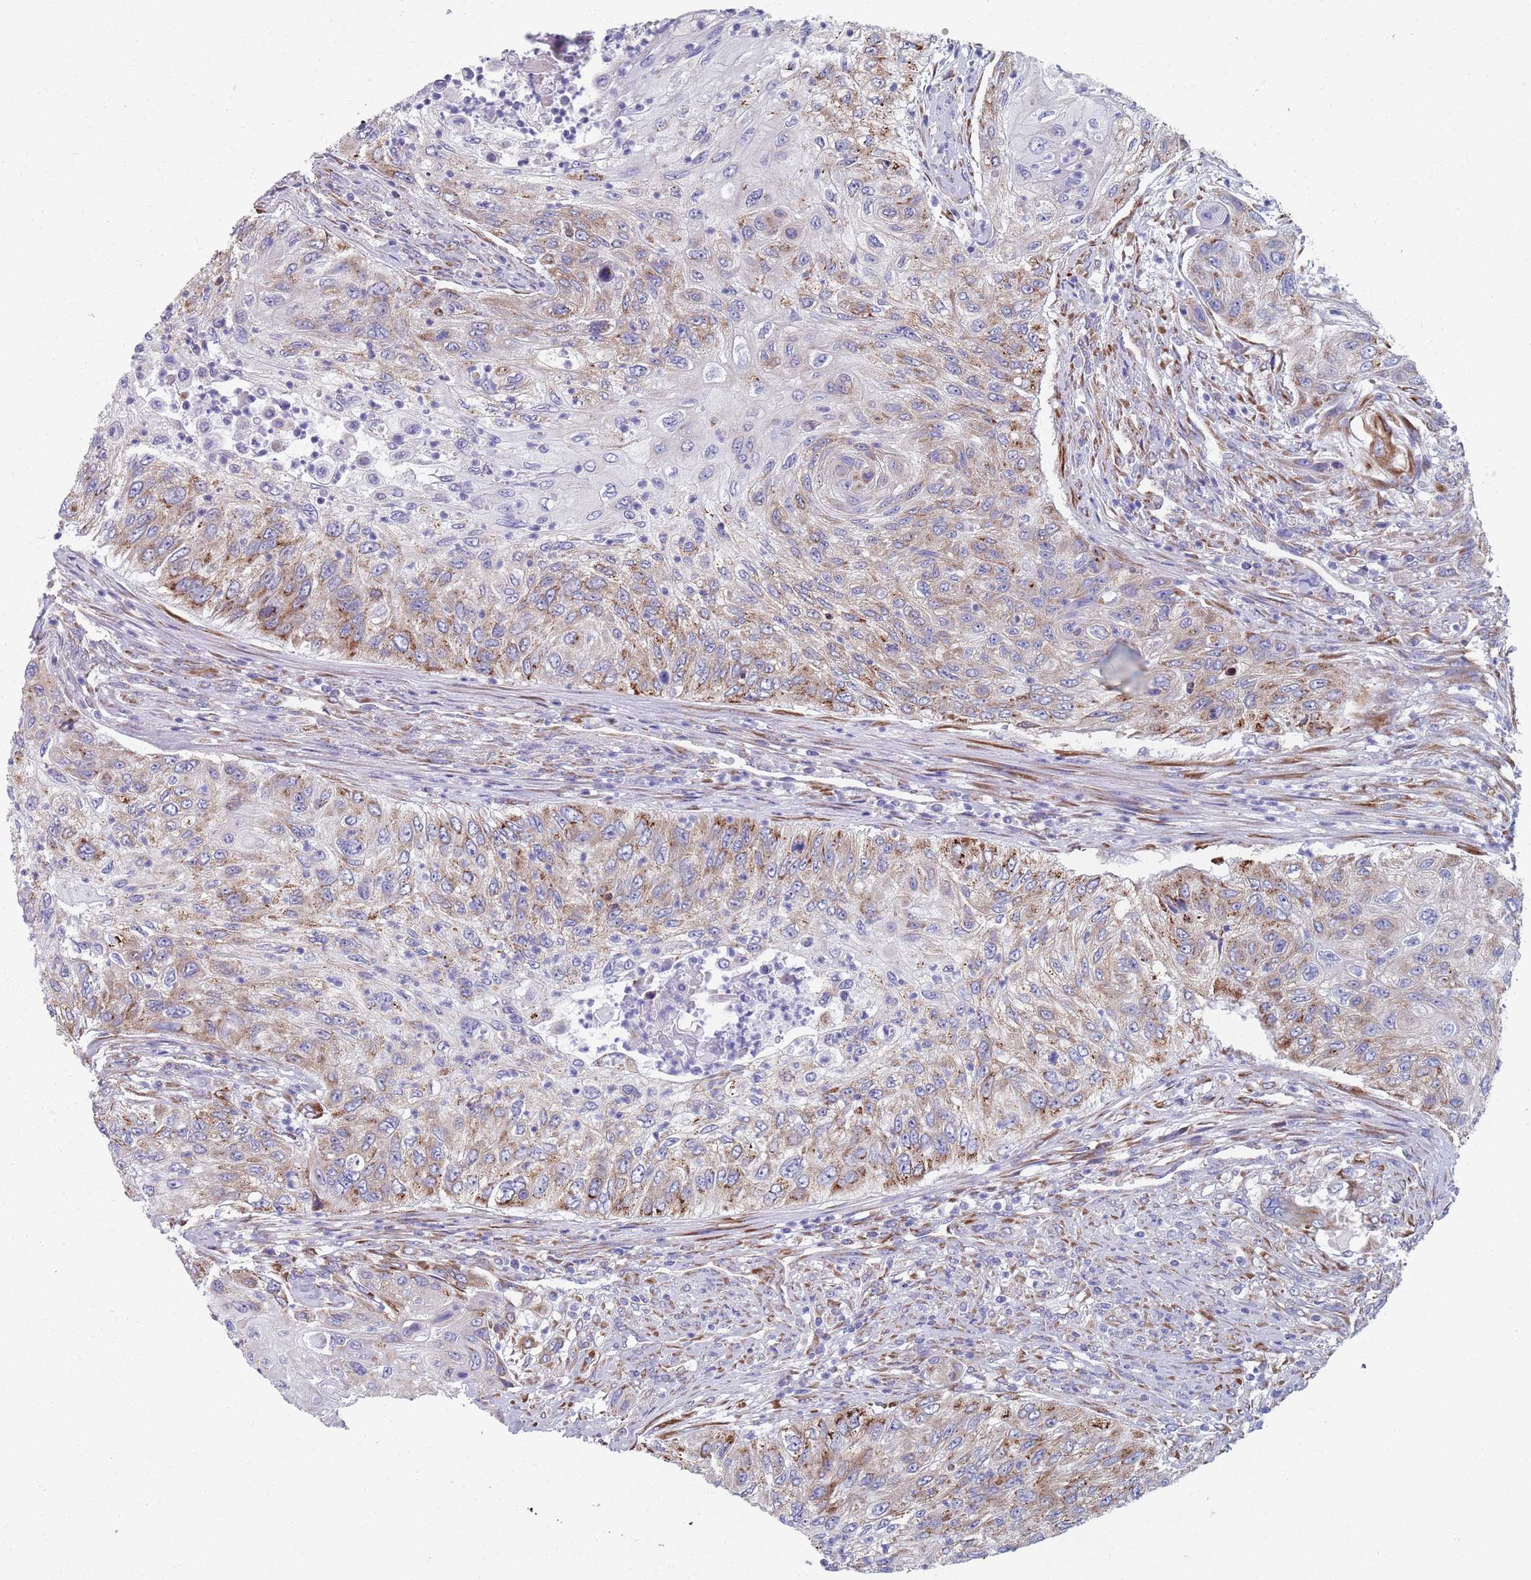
{"staining": {"intensity": "moderate", "quantity": "25%-75%", "location": "cytoplasmic/membranous"}, "tissue": "urothelial cancer", "cell_type": "Tumor cells", "image_type": "cancer", "snomed": [{"axis": "morphology", "description": "Urothelial carcinoma, High grade"}, {"axis": "topography", "description": "Urinary bladder"}], "caption": "The immunohistochemical stain labels moderate cytoplasmic/membranous expression in tumor cells of urothelial carcinoma (high-grade) tissue. The staining was performed using DAB to visualize the protein expression in brown, while the nuclei were stained in blue with hematoxylin (Magnification: 20x).", "gene": "PLOD1", "patient": {"sex": "female", "age": 60}}